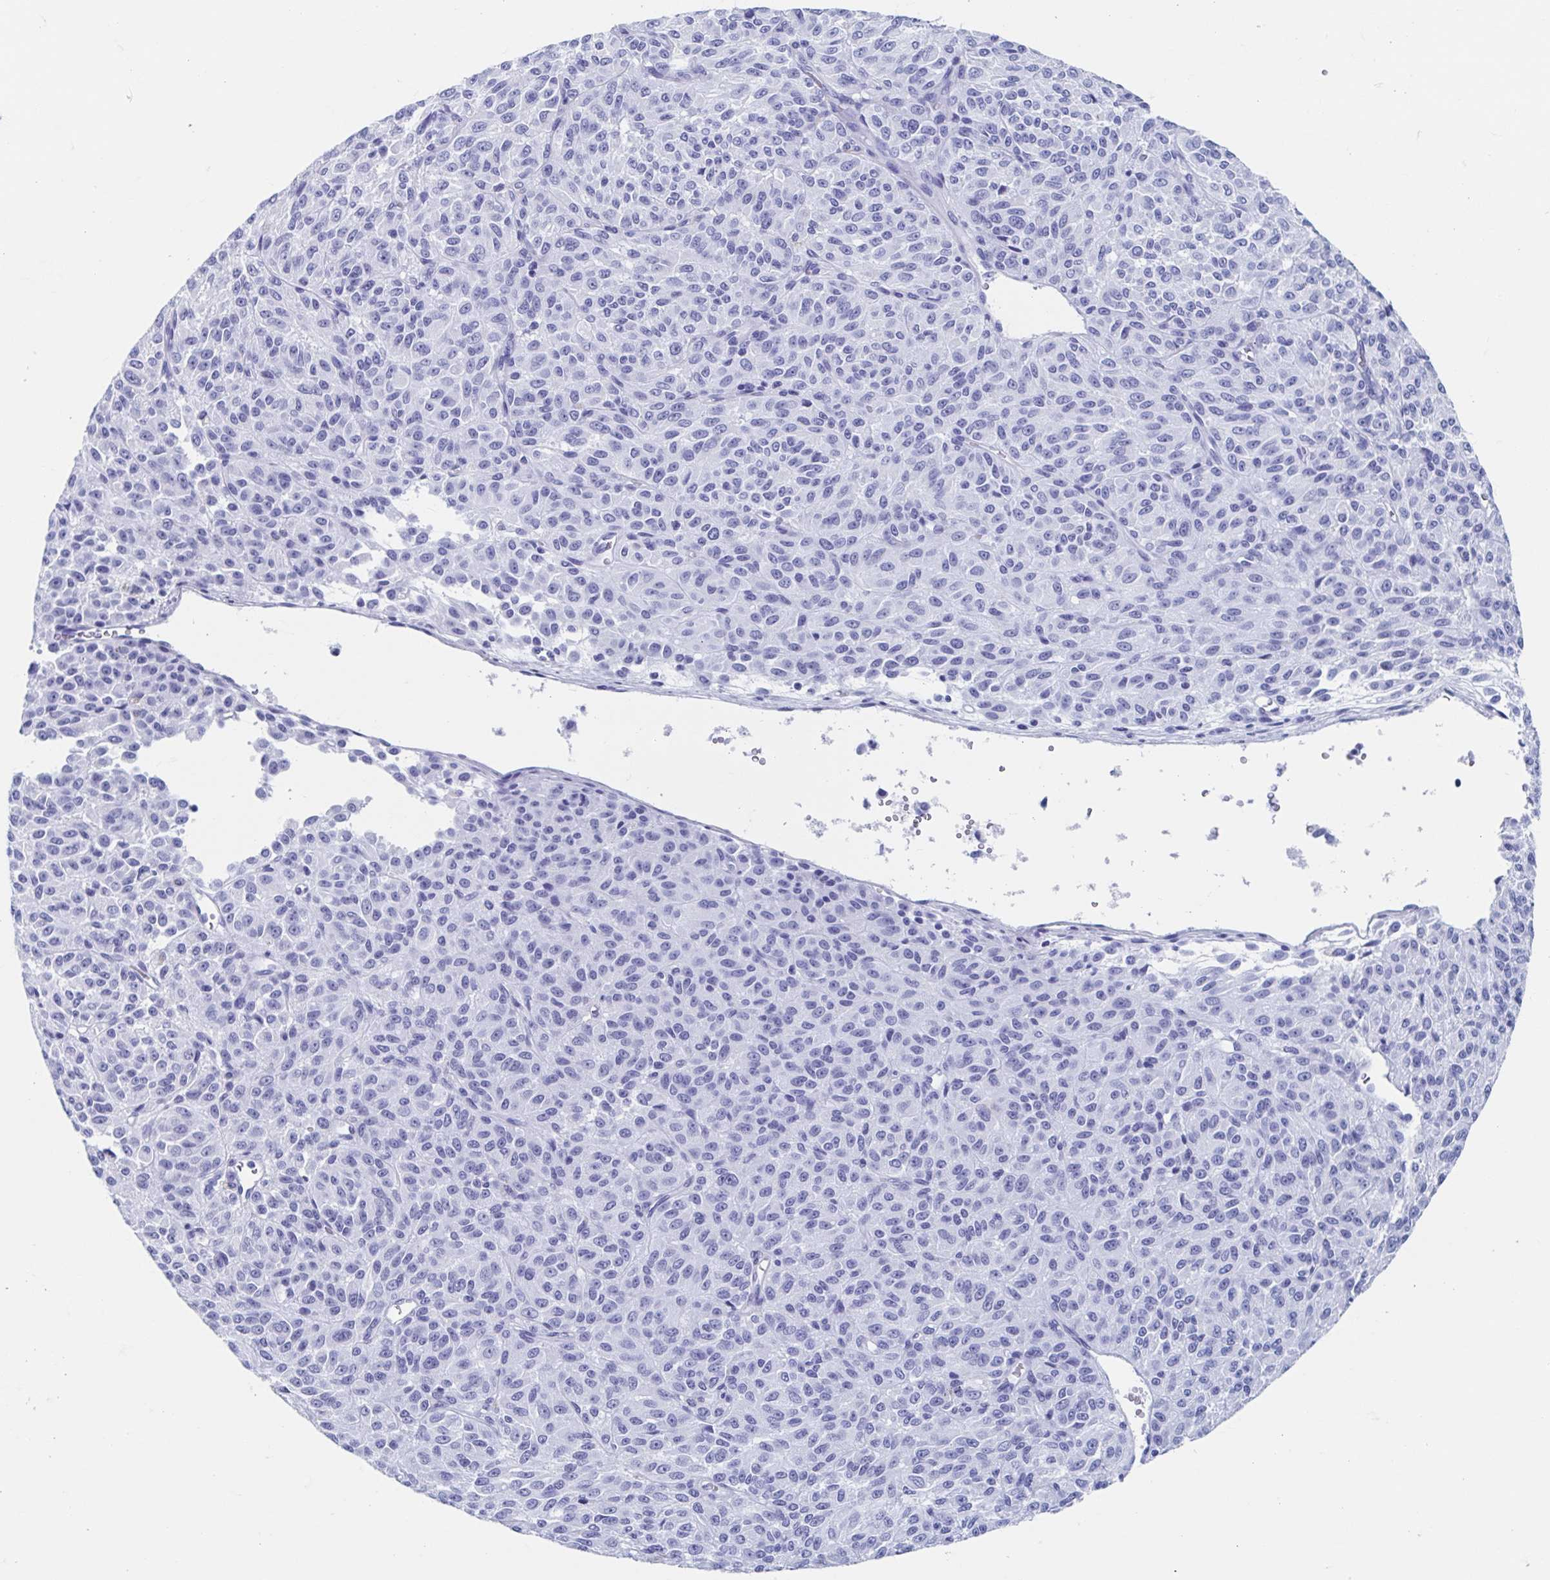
{"staining": {"intensity": "negative", "quantity": "none", "location": "none"}, "tissue": "melanoma", "cell_type": "Tumor cells", "image_type": "cancer", "snomed": [{"axis": "morphology", "description": "Malignant melanoma, Metastatic site"}, {"axis": "topography", "description": "Brain"}], "caption": "A high-resolution photomicrograph shows immunohistochemistry (IHC) staining of melanoma, which demonstrates no significant staining in tumor cells.", "gene": "HDGFL1", "patient": {"sex": "female", "age": 56}}